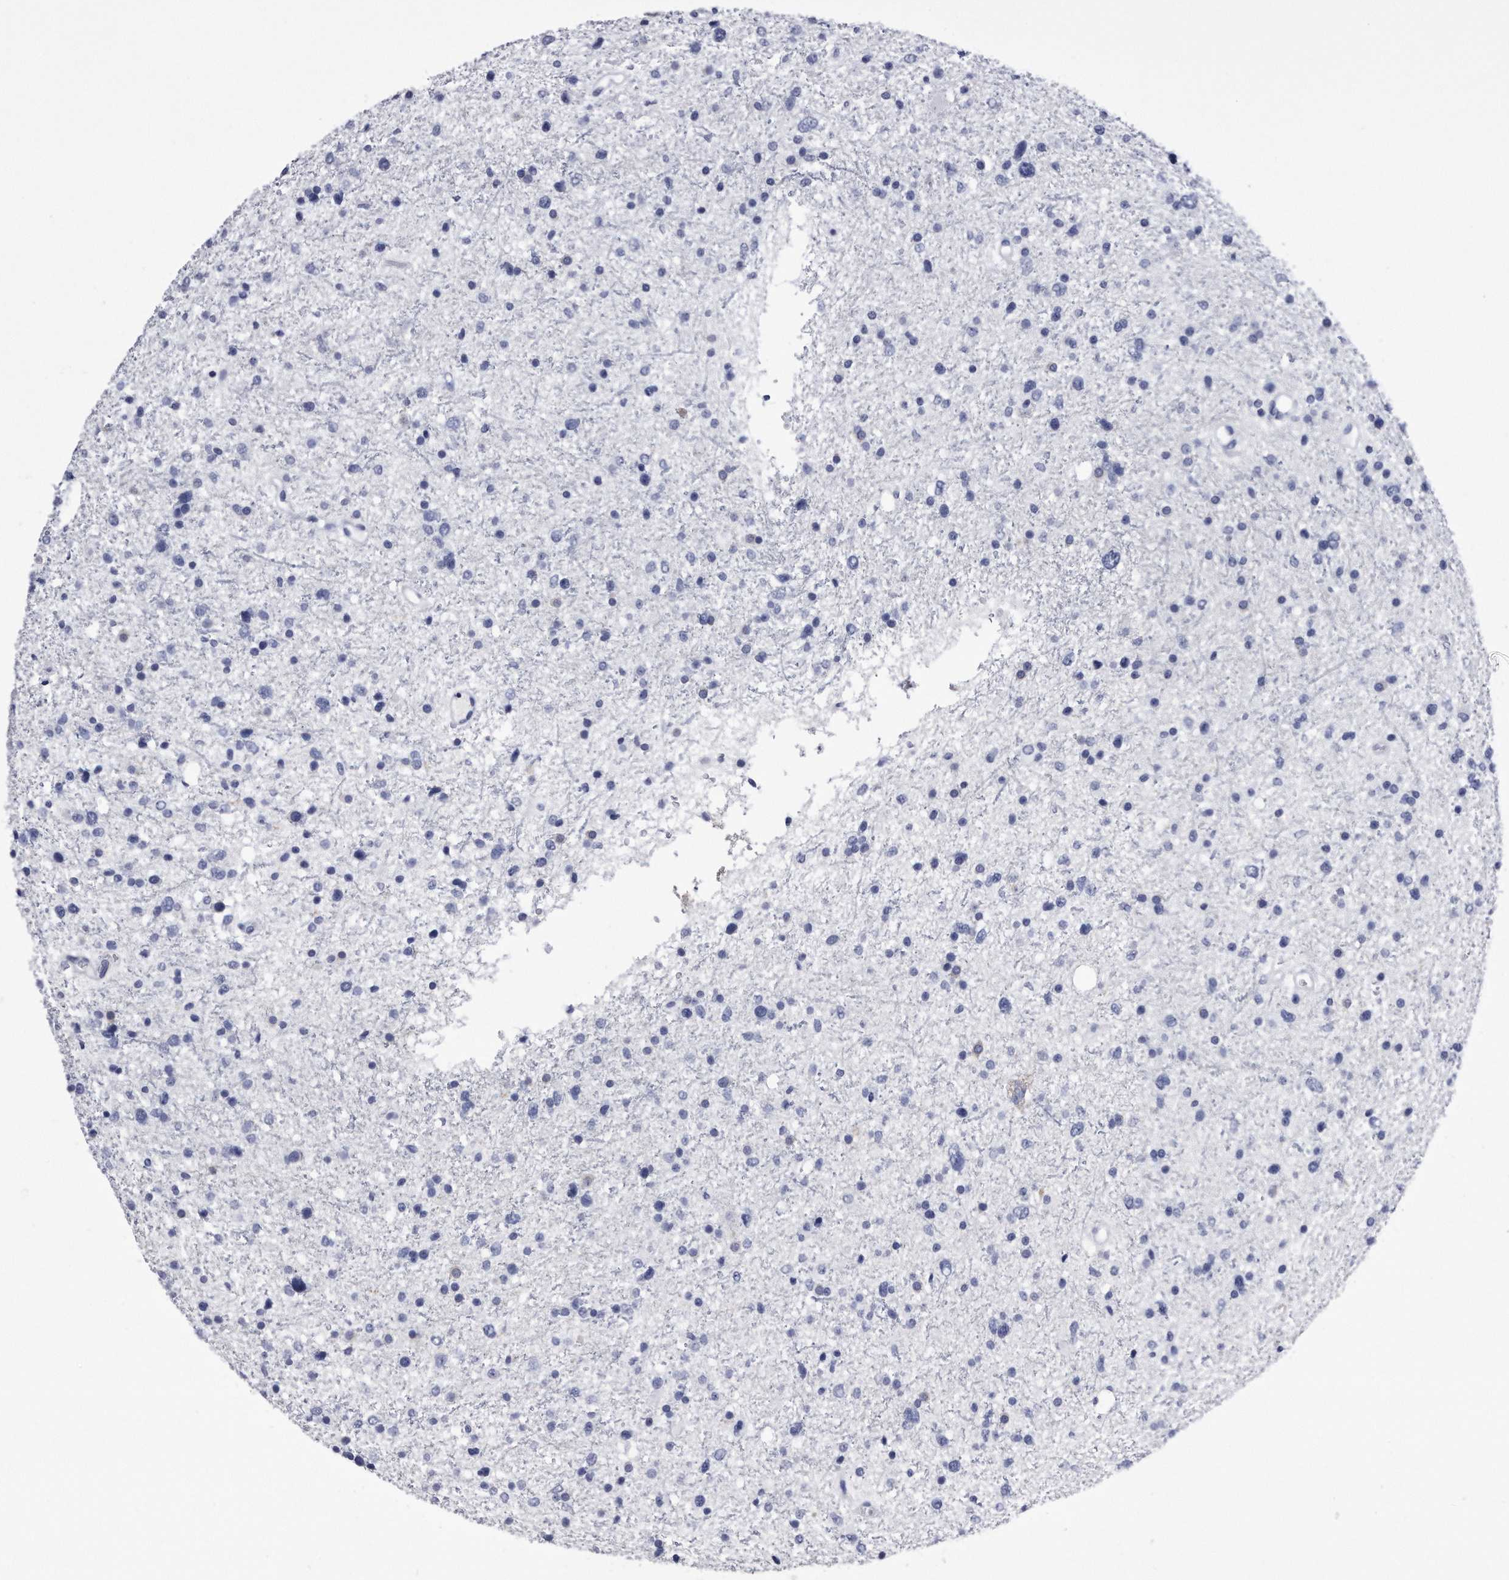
{"staining": {"intensity": "negative", "quantity": "none", "location": "none"}, "tissue": "glioma", "cell_type": "Tumor cells", "image_type": "cancer", "snomed": [{"axis": "morphology", "description": "Glioma, malignant, Low grade"}, {"axis": "topography", "description": "Brain"}], "caption": "The image demonstrates no staining of tumor cells in glioma.", "gene": "KCTD8", "patient": {"sex": "female", "age": 37}}